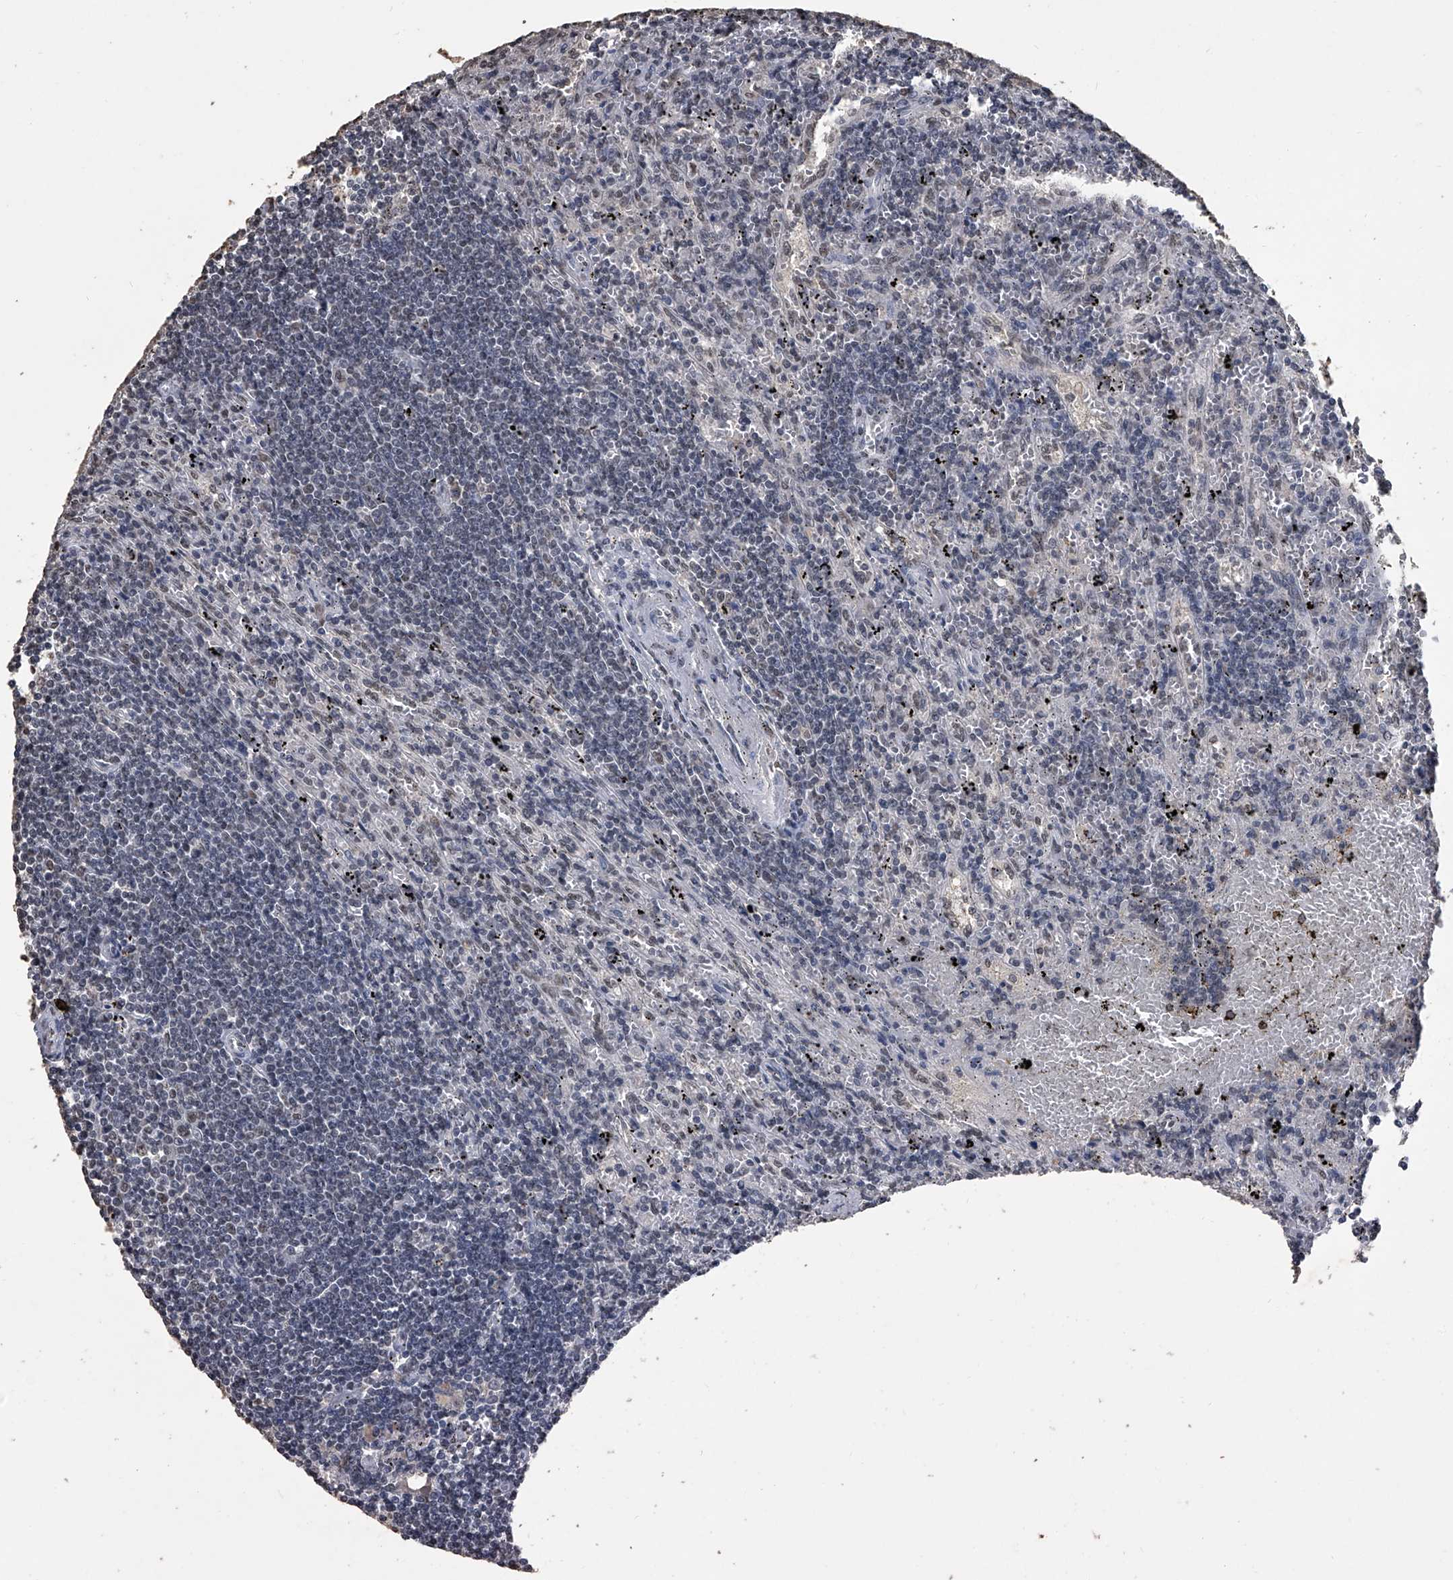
{"staining": {"intensity": "negative", "quantity": "none", "location": "none"}, "tissue": "lymphoma", "cell_type": "Tumor cells", "image_type": "cancer", "snomed": [{"axis": "morphology", "description": "Malignant lymphoma, non-Hodgkin's type, Low grade"}, {"axis": "topography", "description": "Spleen"}], "caption": "Lymphoma was stained to show a protein in brown. There is no significant expression in tumor cells.", "gene": "MATR3", "patient": {"sex": "male", "age": 76}}